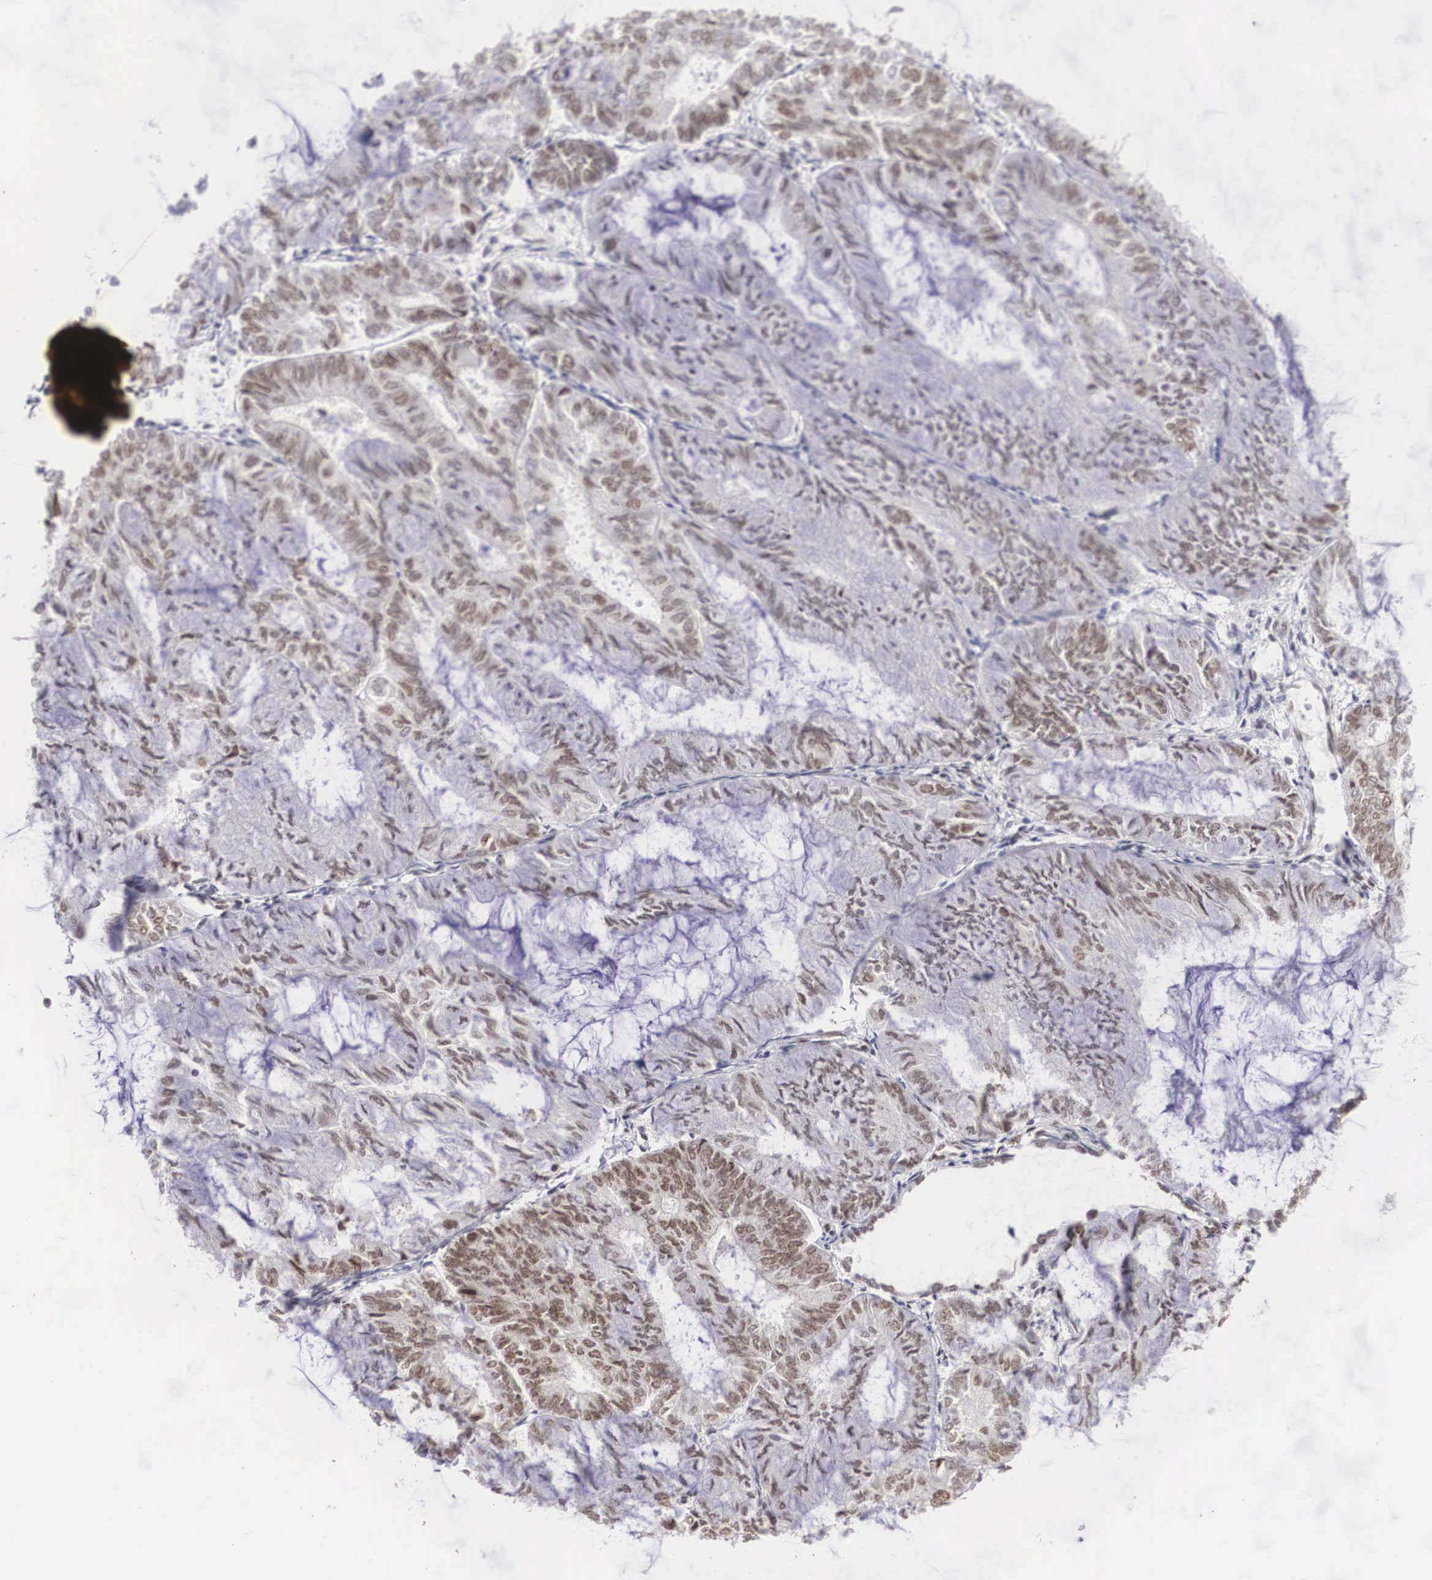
{"staining": {"intensity": "weak", "quantity": ">75%", "location": "nuclear"}, "tissue": "endometrial cancer", "cell_type": "Tumor cells", "image_type": "cancer", "snomed": [{"axis": "morphology", "description": "Adenocarcinoma, NOS"}, {"axis": "topography", "description": "Endometrium"}], "caption": "Adenocarcinoma (endometrial) stained for a protein (brown) displays weak nuclear positive positivity in about >75% of tumor cells.", "gene": "MORC2", "patient": {"sex": "female", "age": 59}}